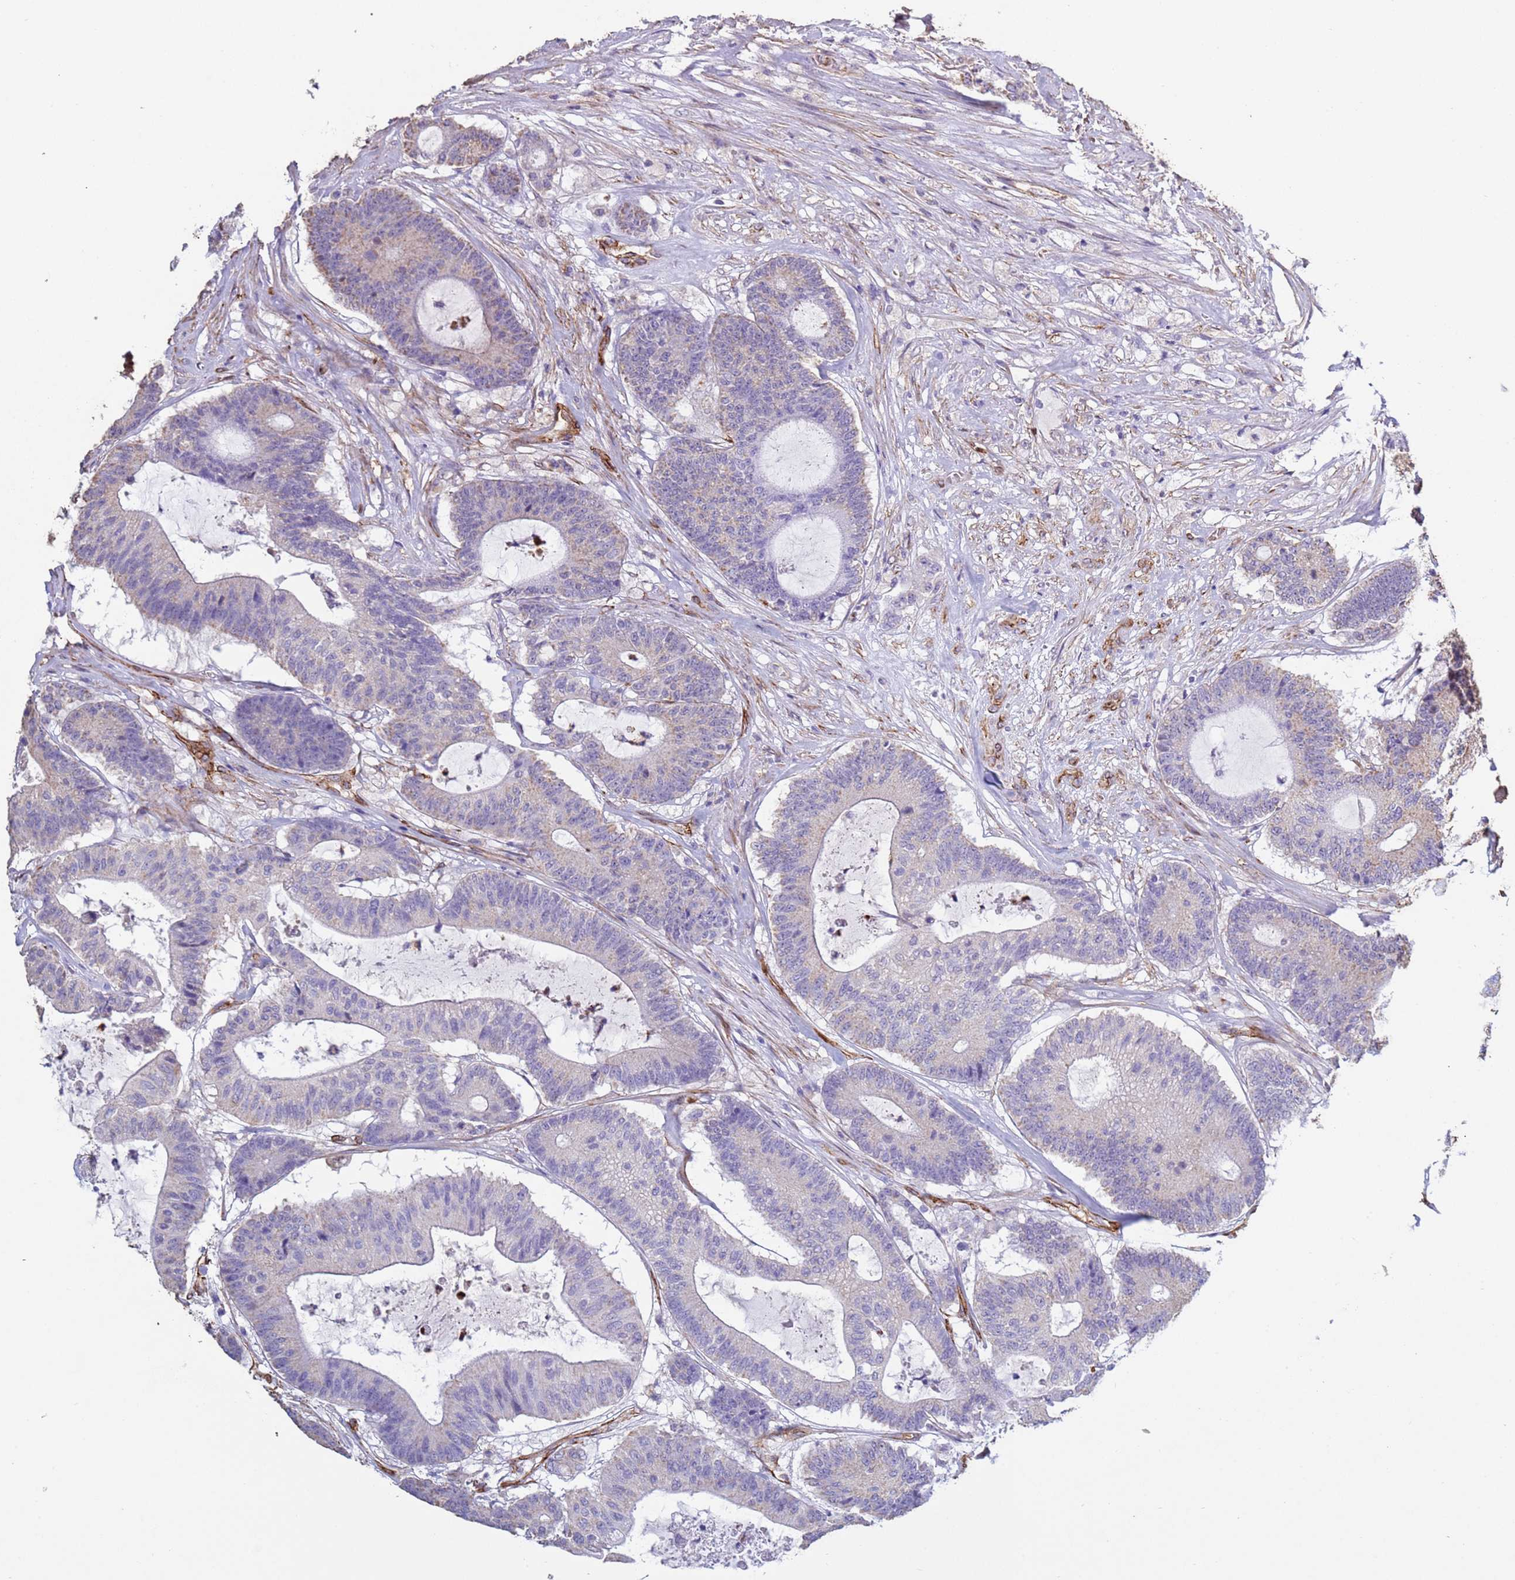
{"staining": {"intensity": "negative", "quantity": "none", "location": "none"}, "tissue": "colorectal cancer", "cell_type": "Tumor cells", "image_type": "cancer", "snomed": [{"axis": "morphology", "description": "Adenocarcinoma, NOS"}, {"axis": "topography", "description": "Colon"}], "caption": "Colorectal adenocarcinoma was stained to show a protein in brown. There is no significant positivity in tumor cells. (Stains: DAB immunohistochemistry with hematoxylin counter stain, Microscopy: brightfield microscopy at high magnification).", "gene": "GASK1A", "patient": {"sex": "female", "age": 84}}